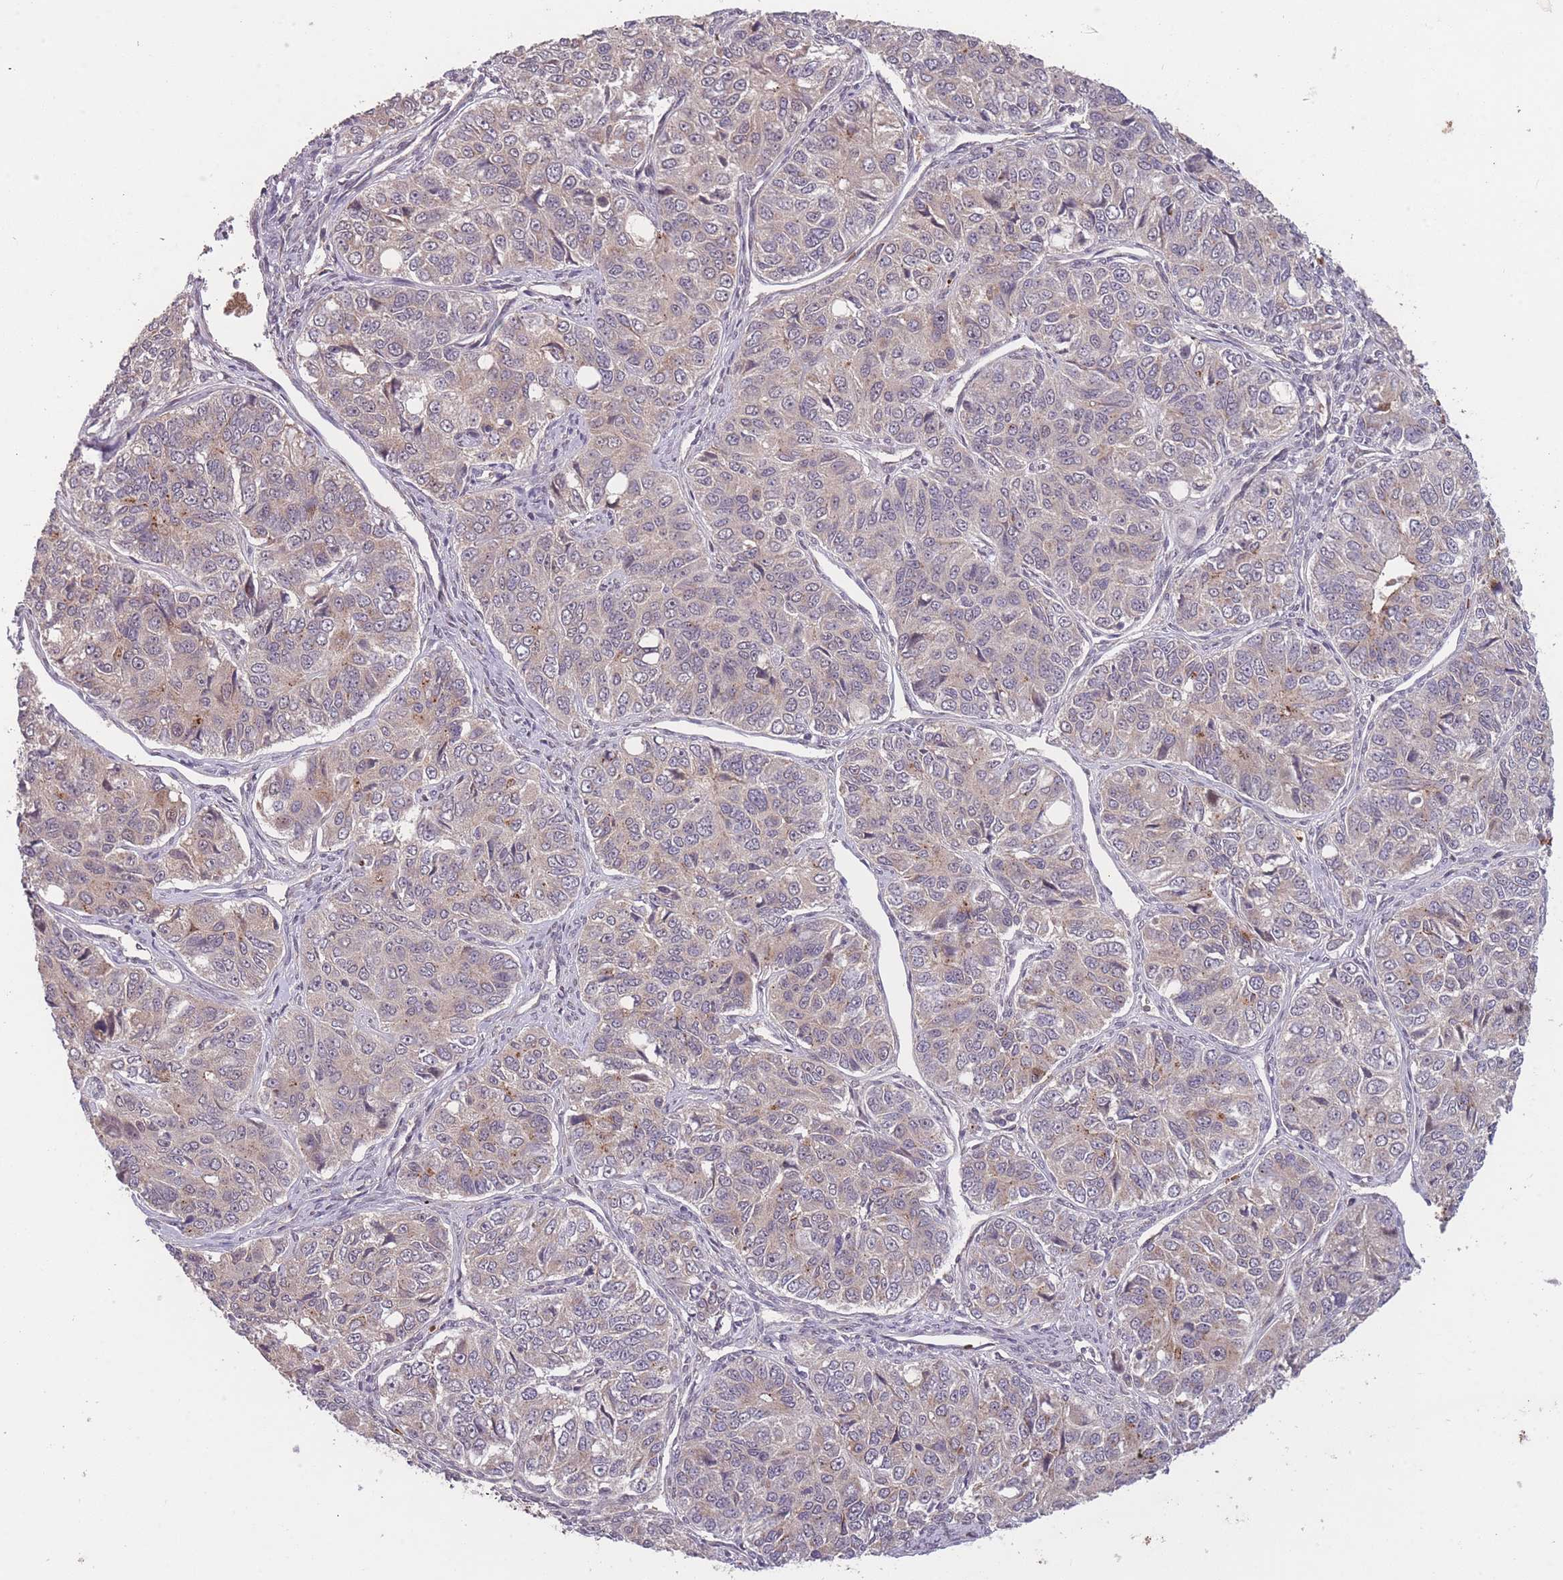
{"staining": {"intensity": "moderate", "quantity": "<25%", "location": "cytoplasmic/membranous,nuclear"}, "tissue": "ovarian cancer", "cell_type": "Tumor cells", "image_type": "cancer", "snomed": [{"axis": "morphology", "description": "Carcinoma, endometroid"}, {"axis": "topography", "description": "Ovary"}], "caption": "The immunohistochemical stain shows moderate cytoplasmic/membranous and nuclear positivity in tumor cells of endometroid carcinoma (ovarian) tissue.", "gene": "SECTM1", "patient": {"sex": "female", "age": 51}}